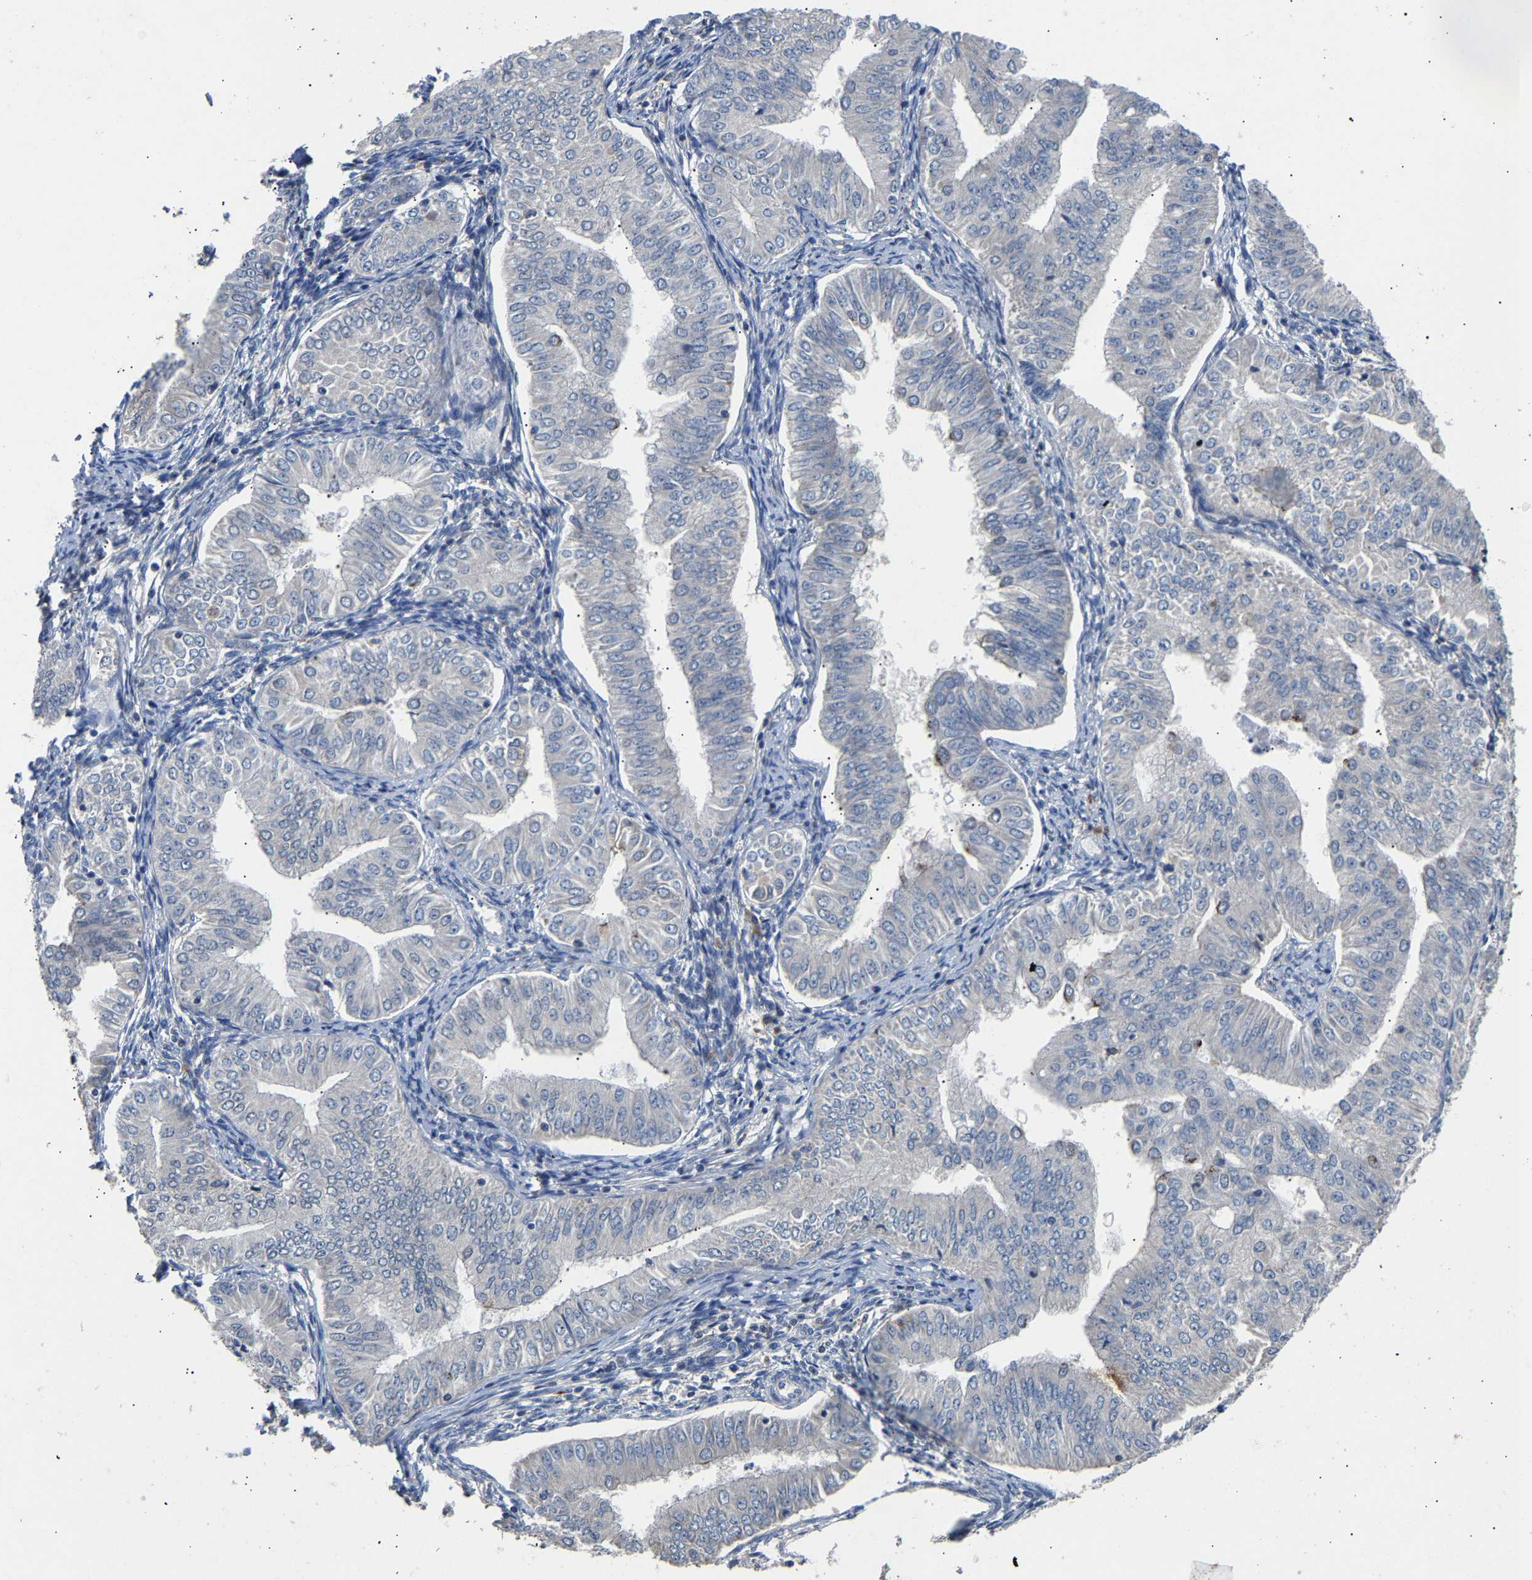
{"staining": {"intensity": "negative", "quantity": "none", "location": "none"}, "tissue": "endometrial cancer", "cell_type": "Tumor cells", "image_type": "cancer", "snomed": [{"axis": "morphology", "description": "Normal tissue, NOS"}, {"axis": "morphology", "description": "Adenocarcinoma, NOS"}, {"axis": "topography", "description": "Endometrium"}], "caption": "This micrograph is of adenocarcinoma (endometrial) stained with immunohistochemistry to label a protein in brown with the nuclei are counter-stained blue. There is no staining in tumor cells.", "gene": "CCDC171", "patient": {"sex": "female", "age": 53}}